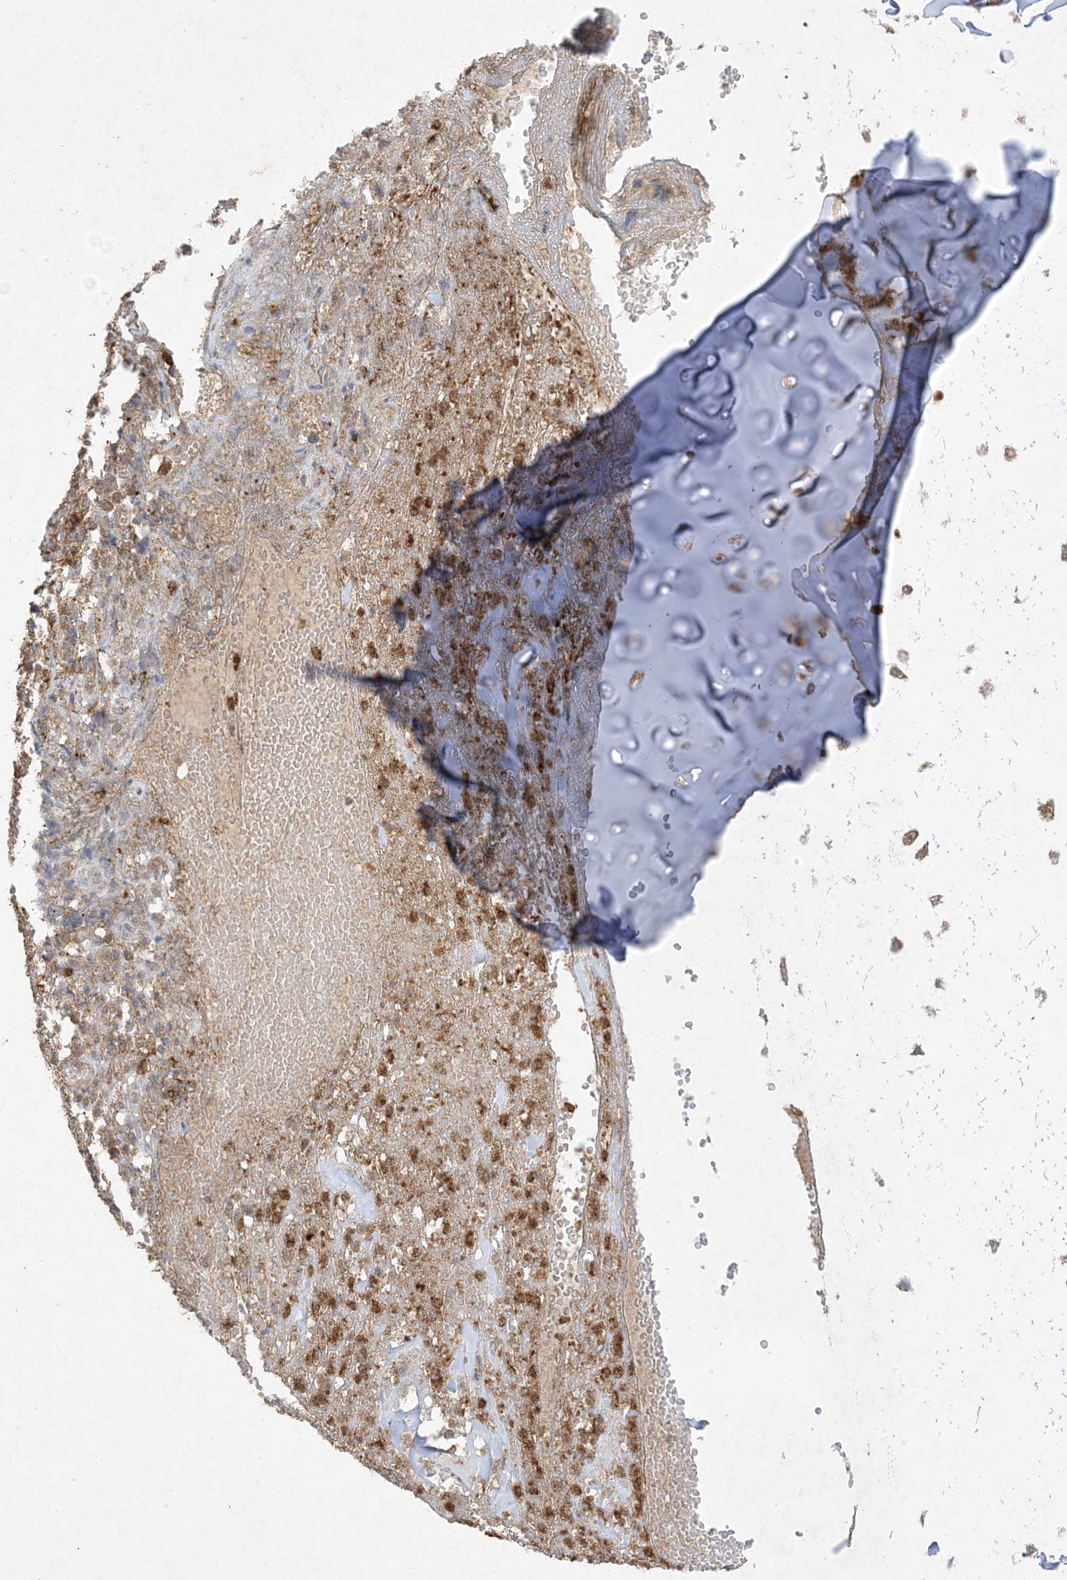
{"staining": {"intensity": "weak", "quantity": ">75%", "location": "cytoplasmic/membranous"}, "tissue": "adipose tissue", "cell_type": "Adipocytes", "image_type": "normal", "snomed": [{"axis": "morphology", "description": "Normal tissue, NOS"}, {"axis": "morphology", "description": "Basal cell carcinoma"}, {"axis": "topography", "description": "Cartilage tissue"}, {"axis": "topography", "description": "Nasopharynx"}, {"axis": "topography", "description": "Oral tissue"}], "caption": "Brown immunohistochemical staining in normal human adipose tissue demonstrates weak cytoplasmic/membranous staining in about >75% of adipocytes. (DAB IHC with brightfield microscopy, high magnification).", "gene": "UBE2C", "patient": {"sex": "female", "age": 77}}